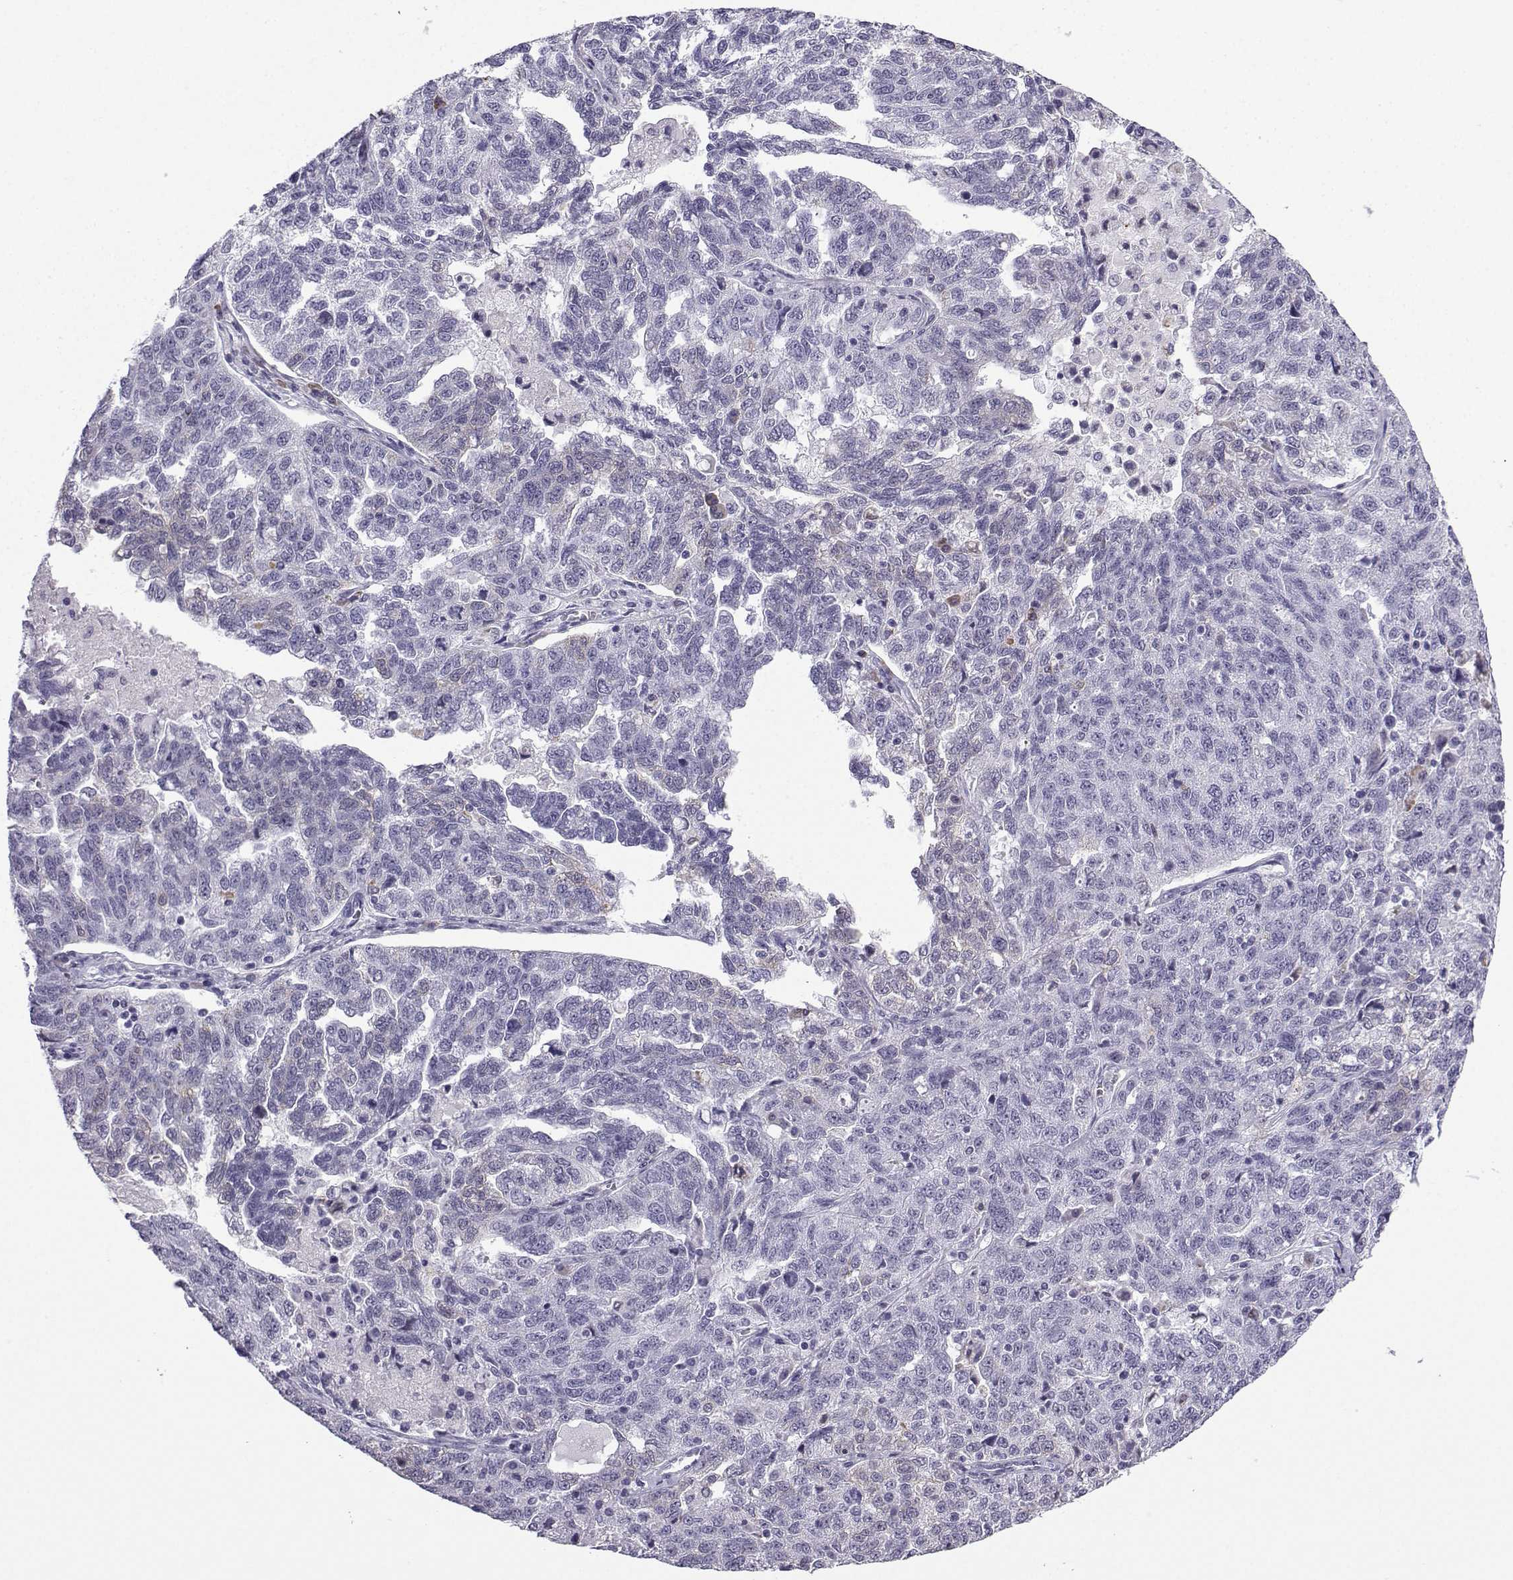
{"staining": {"intensity": "negative", "quantity": "none", "location": "none"}, "tissue": "ovarian cancer", "cell_type": "Tumor cells", "image_type": "cancer", "snomed": [{"axis": "morphology", "description": "Cystadenocarcinoma, serous, NOS"}, {"axis": "topography", "description": "Ovary"}], "caption": "There is no significant staining in tumor cells of serous cystadenocarcinoma (ovarian).", "gene": "MRGBP", "patient": {"sex": "female", "age": 71}}